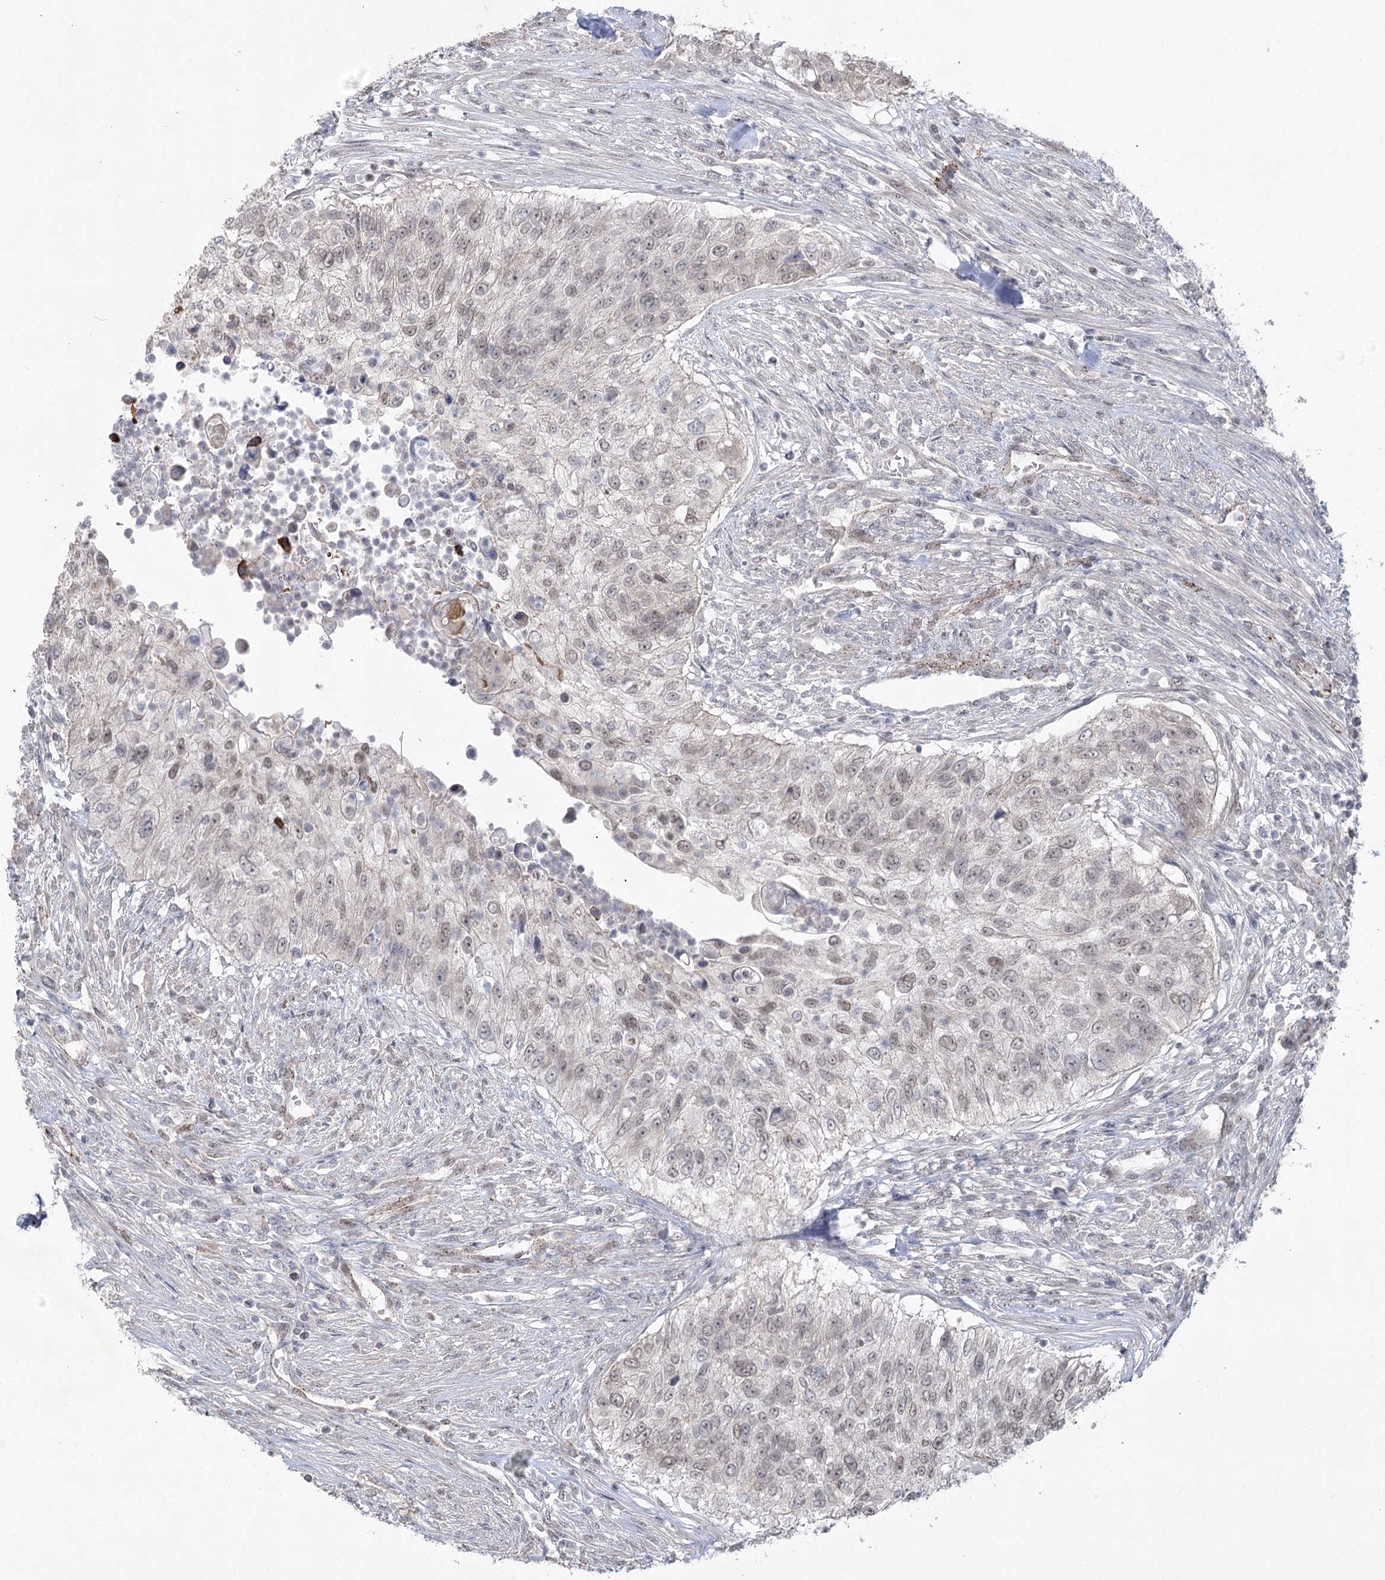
{"staining": {"intensity": "weak", "quantity": ">75%", "location": "nuclear"}, "tissue": "urothelial cancer", "cell_type": "Tumor cells", "image_type": "cancer", "snomed": [{"axis": "morphology", "description": "Urothelial carcinoma, High grade"}, {"axis": "topography", "description": "Urinary bladder"}], "caption": "High-grade urothelial carcinoma was stained to show a protein in brown. There is low levels of weak nuclear expression in approximately >75% of tumor cells.", "gene": "AMTN", "patient": {"sex": "female", "age": 60}}